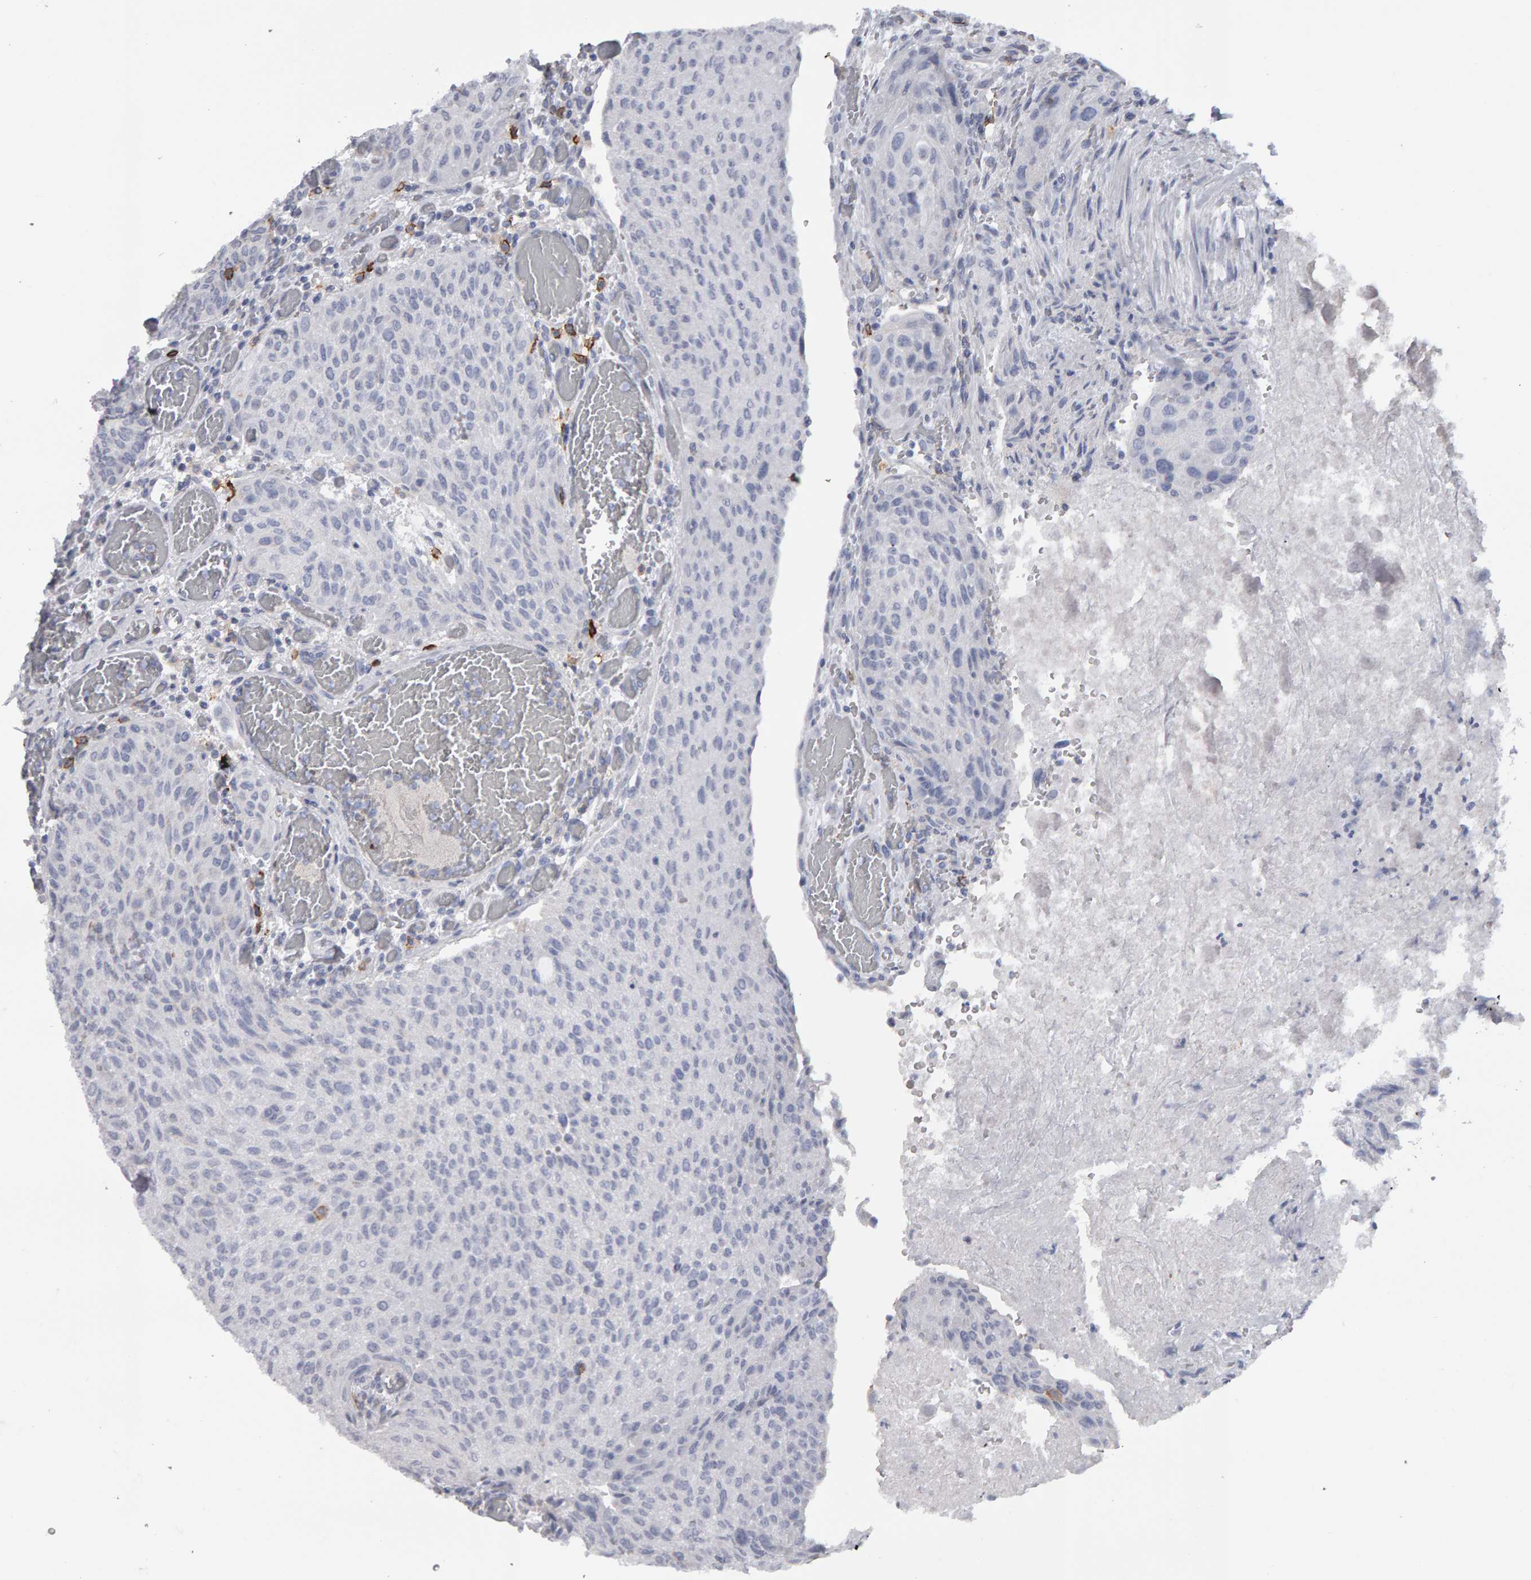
{"staining": {"intensity": "negative", "quantity": "none", "location": "none"}, "tissue": "urothelial cancer", "cell_type": "Tumor cells", "image_type": "cancer", "snomed": [{"axis": "morphology", "description": "Urothelial carcinoma, Low grade"}, {"axis": "morphology", "description": "Urothelial carcinoma, High grade"}, {"axis": "topography", "description": "Urinary bladder"}], "caption": "Immunohistochemistry photomicrograph of neoplastic tissue: high-grade urothelial carcinoma stained with DAB (3,3'-diaminobenzidine) displays no significant protein staining in tumor cells.", "gene": "CD38", "patient": {"sex": "male", "age": 35}}